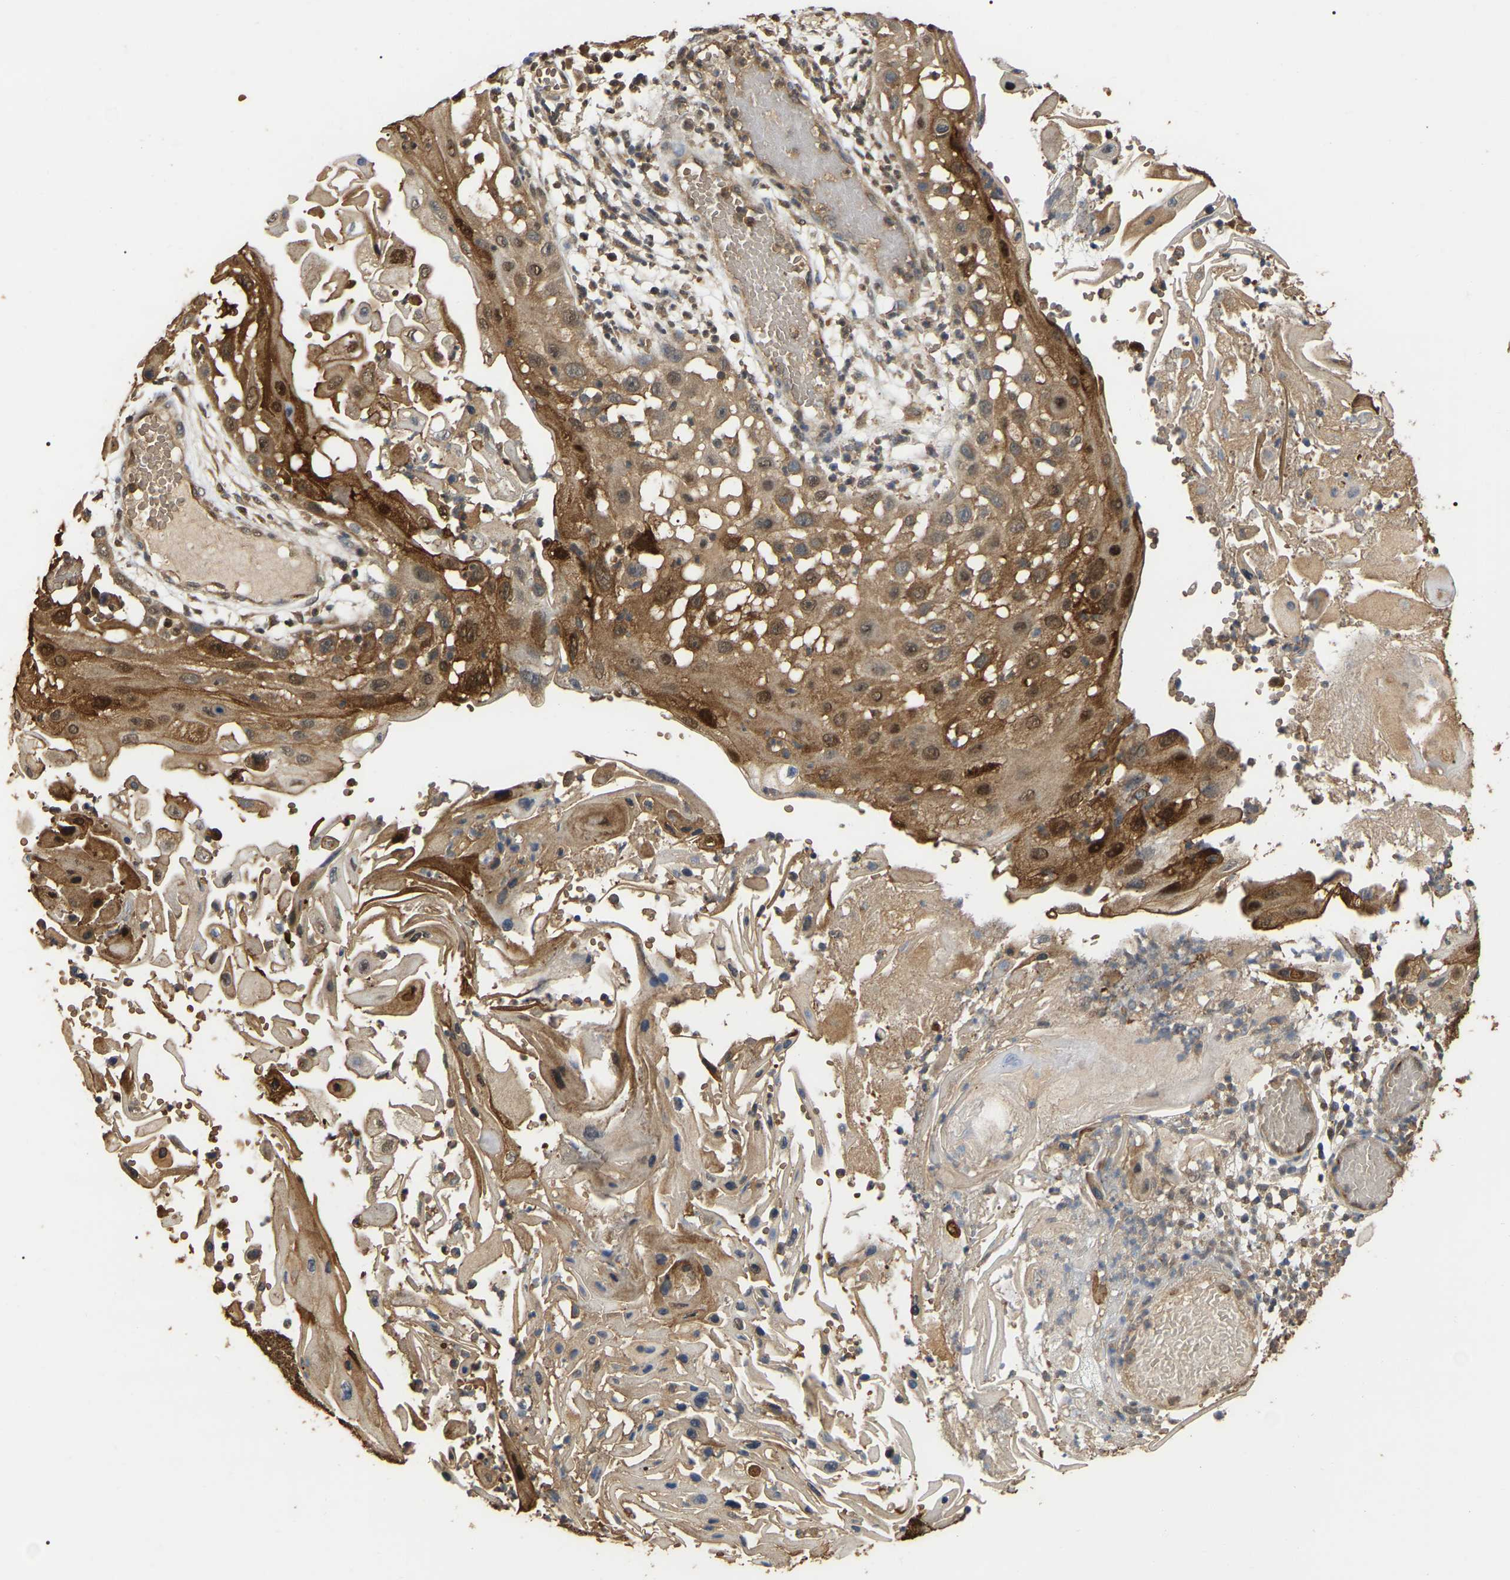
{"staining": {"intensity": "moderate", "quantity": "25%-75%", "location": "cytoplasmic/membranous"}, "tissue": "skin cancer", "cell_type": "Tumor cells", "image_type": "cancer", "snomed": [{"axis": "morphology", "description": "Squamous cell carcinoma, NOS"}, {"axis": "topography", "description": "Skin"}], "caption": "Immunohistochemical staining of skin cancer reveals medium levels of moderate cytoplasmic/membranous protein expression in about 25%-75% of tumor cells. (Brightfield microscopy of DAB IHC at high magnification).", "gene": "FAM219A", "patient": {"sex": "female", "age": 44}}